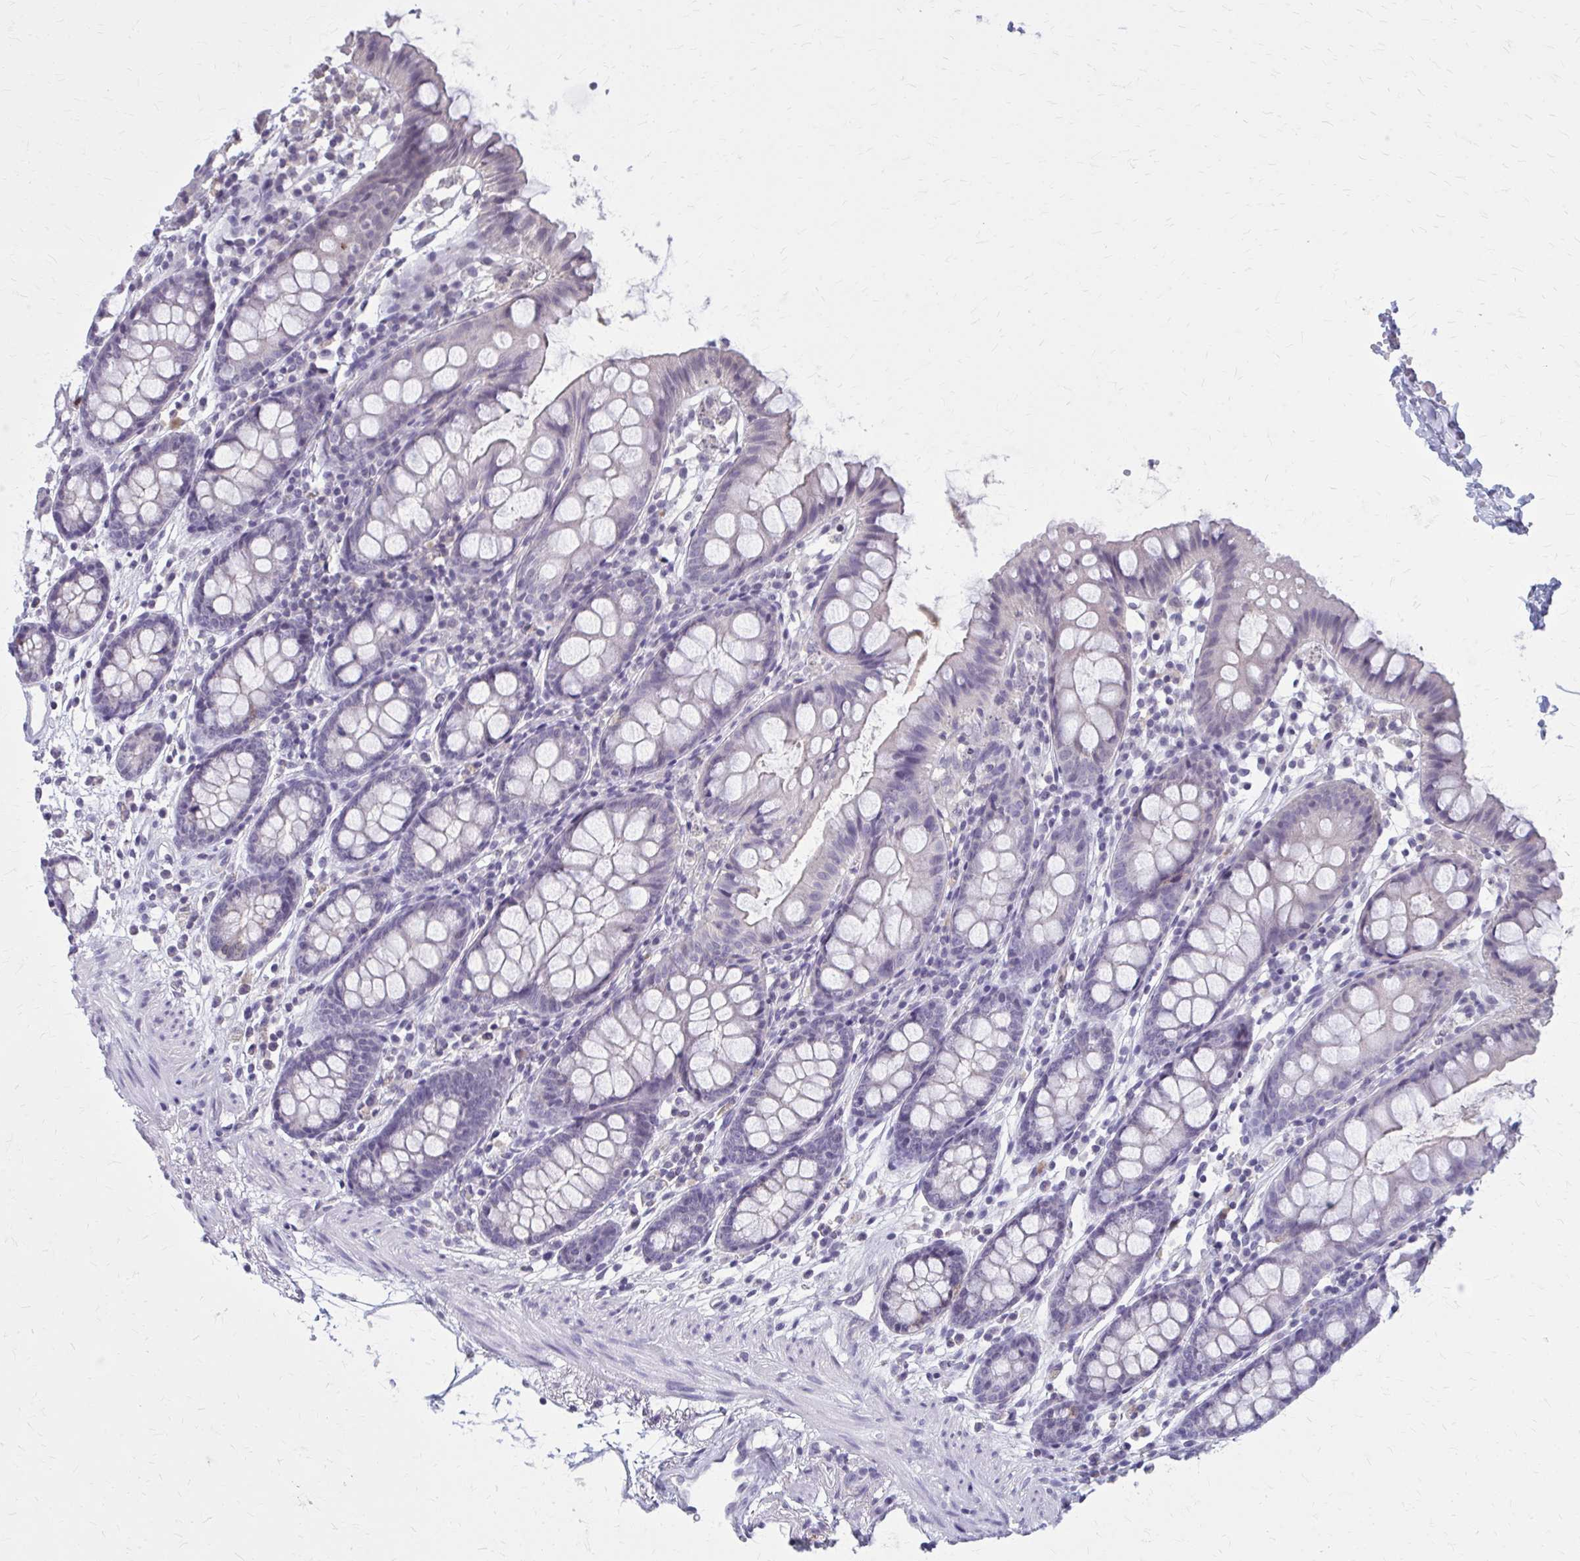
{"staining": {"intensity": "negative", "quantity": "none", "location": "none"}, "tissue": "colon", "cell_type": "Endothelial cells", "image_type": "normal", "snomed": [{"axis": "morphology", "description": "Normal tissue, NOS"}, {"axis": "topography", "description": "Colon"}], "caption": "Immunohistochemistry micrograph of unremarkable colon: human colon stained with DAB demonstrates no significant protein positivity in endothelial cells. Nuclei are stained in blue.", "gene": "OR4A47", "patient": {"sex": "female", "age": 84}}